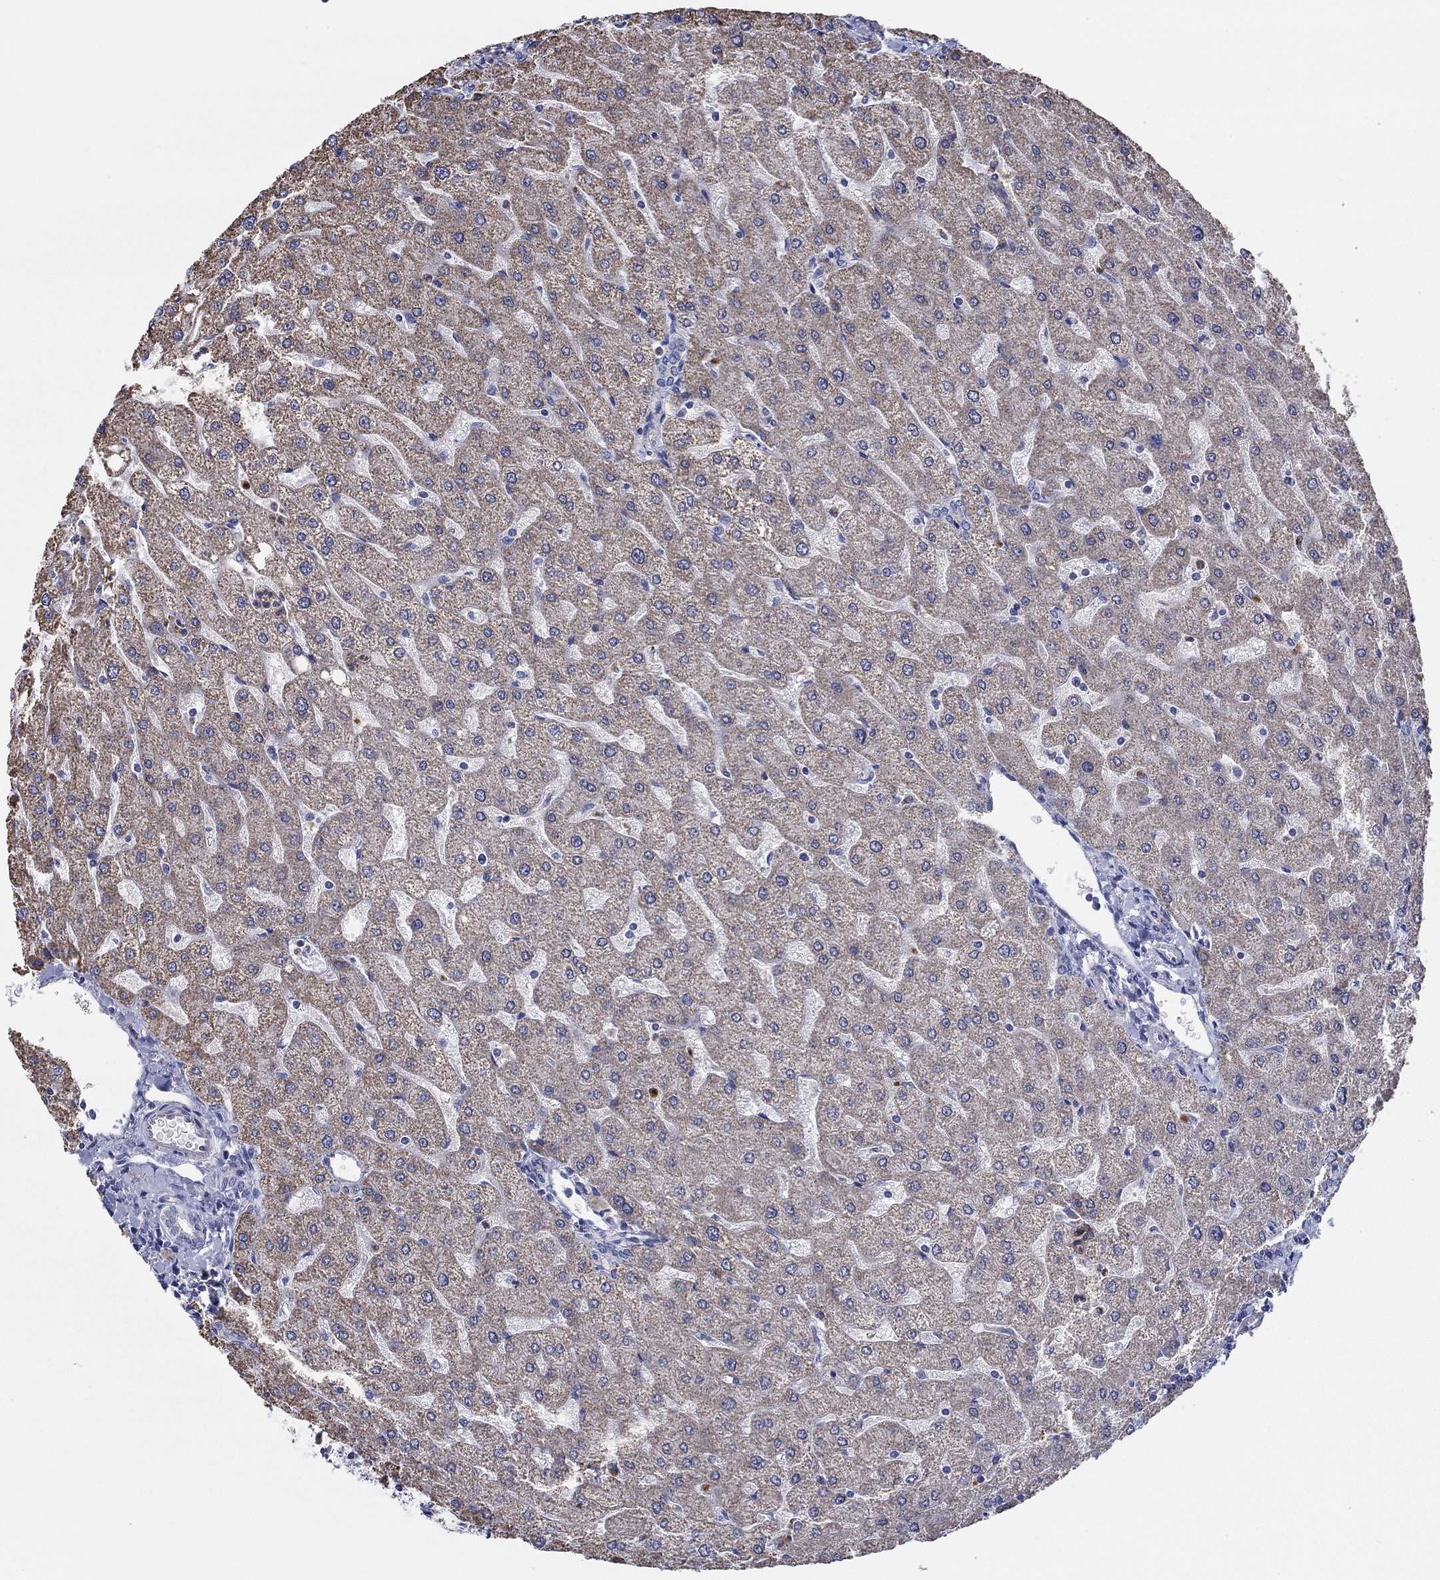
{"staining": {"intensity": "negative", "quantity": "none", "location": "none"}, "tissue": "liver", "cell_type": "Cholangiocytes", "image_type": "normal", "snomed": [{"axis": "morphology", "description": "Normal tissue, NOS"}, {"axis": "topography", "description": "Liver"}], "caption": "A high-resolution image shows immunohistochemistry staining of benign liver, which displays no significant positivity in cholangiocytes. (IHC, brightfield microscopy, high magnification).", "gene": "CFAP61", "patient": {"sex": "male", "age": 67}}